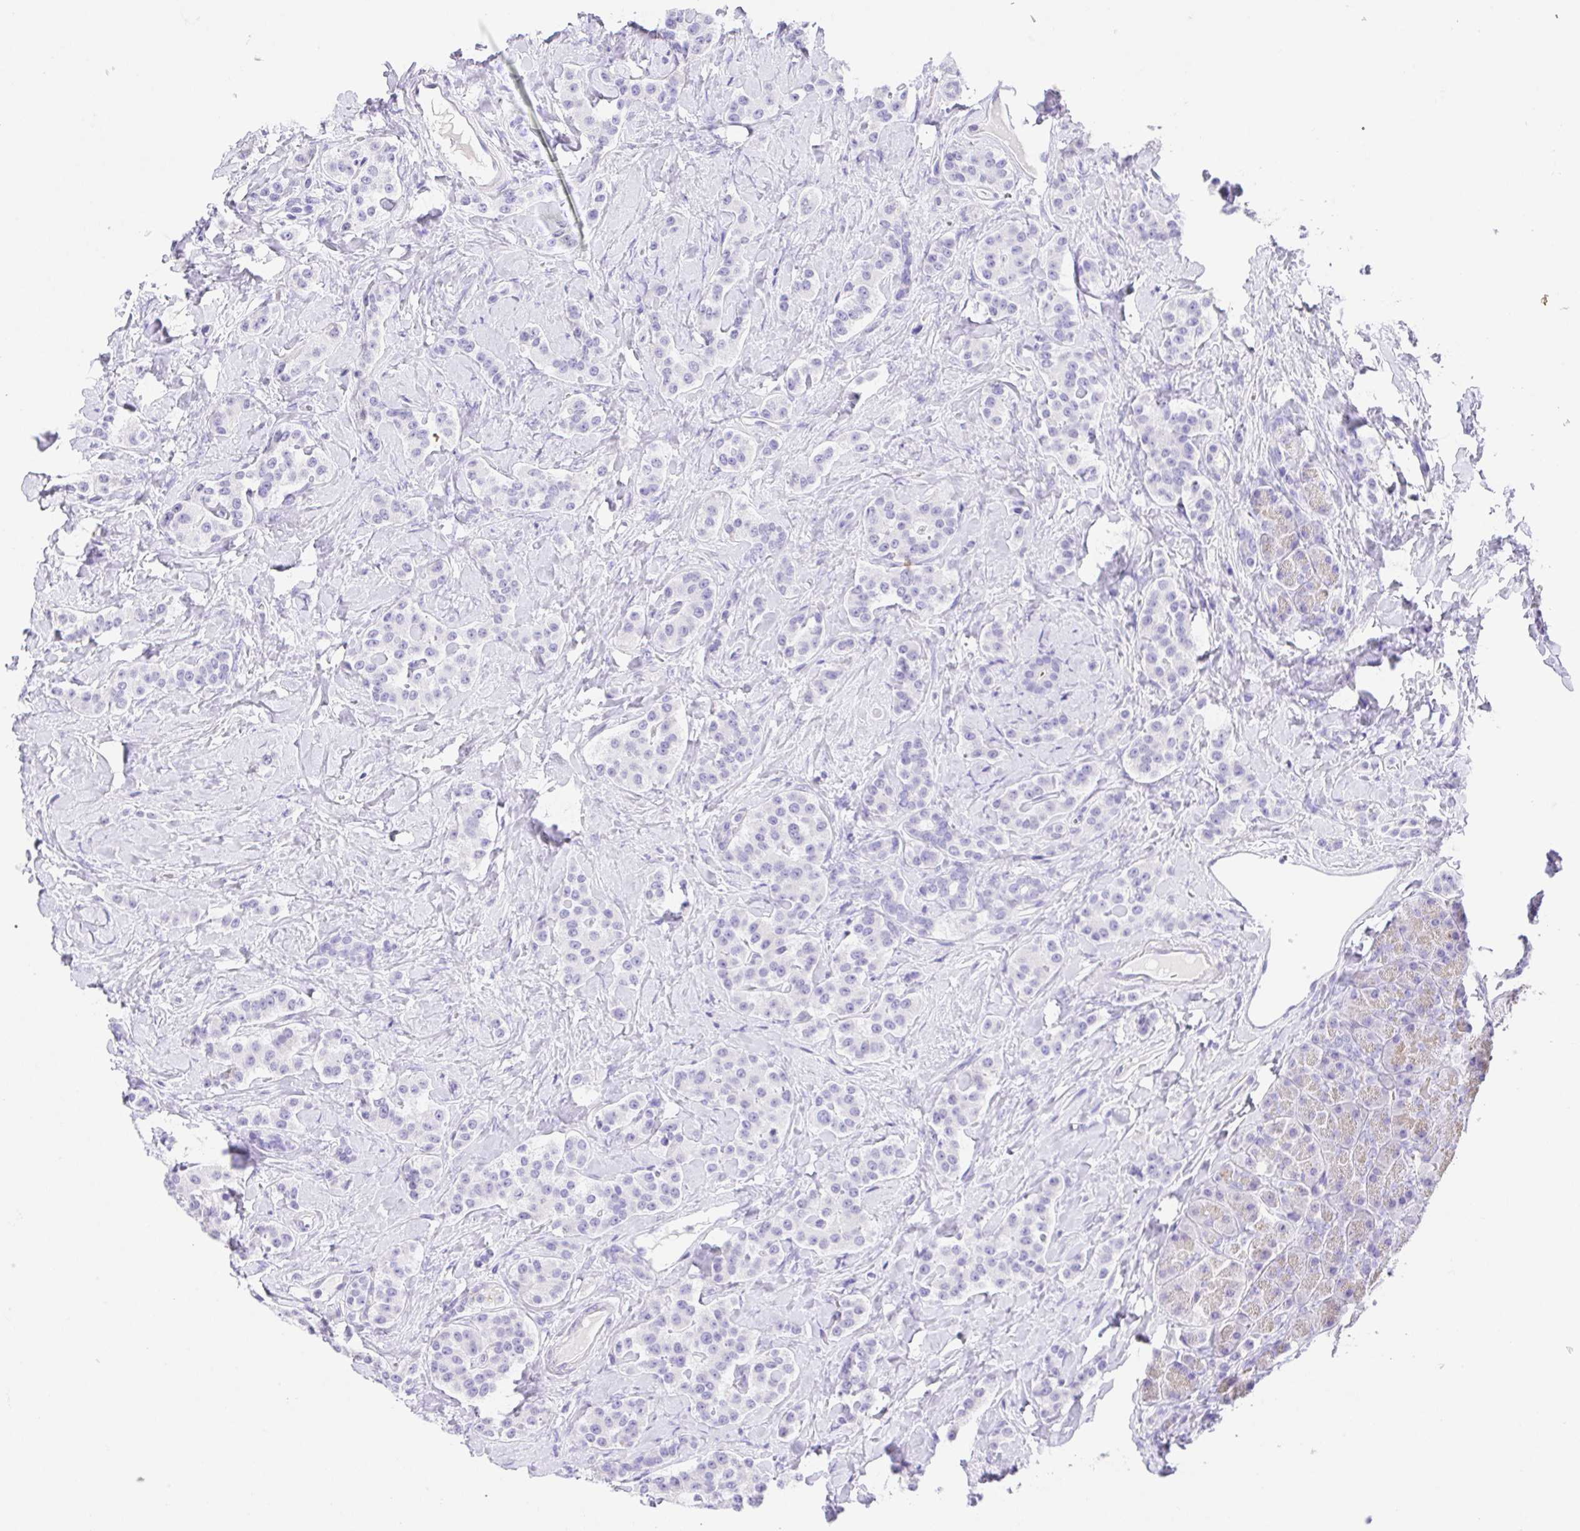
{"staining": {"intensity": "negative", "quantity": "none", "location": "none"}, "tissue": "carcinoid", "cell_type": "Tumor cells", "image_type": "cancer", "snomed": [{"axis": "morphology", "description": "Normal tissue, NOS"}, {"axis": "morphology", "description": "Carcinoid, malignant, NOS"}, {"axis": "topography", "description": "Pancreas"}], "caption": "DAB (3,3'-diaminobenzidine) immunohistochemical staining of carcinoid reveals no significant positivity in tumor cells.", "gene": "SPATA4", "patient": {"sex": "male", "age": 36}}